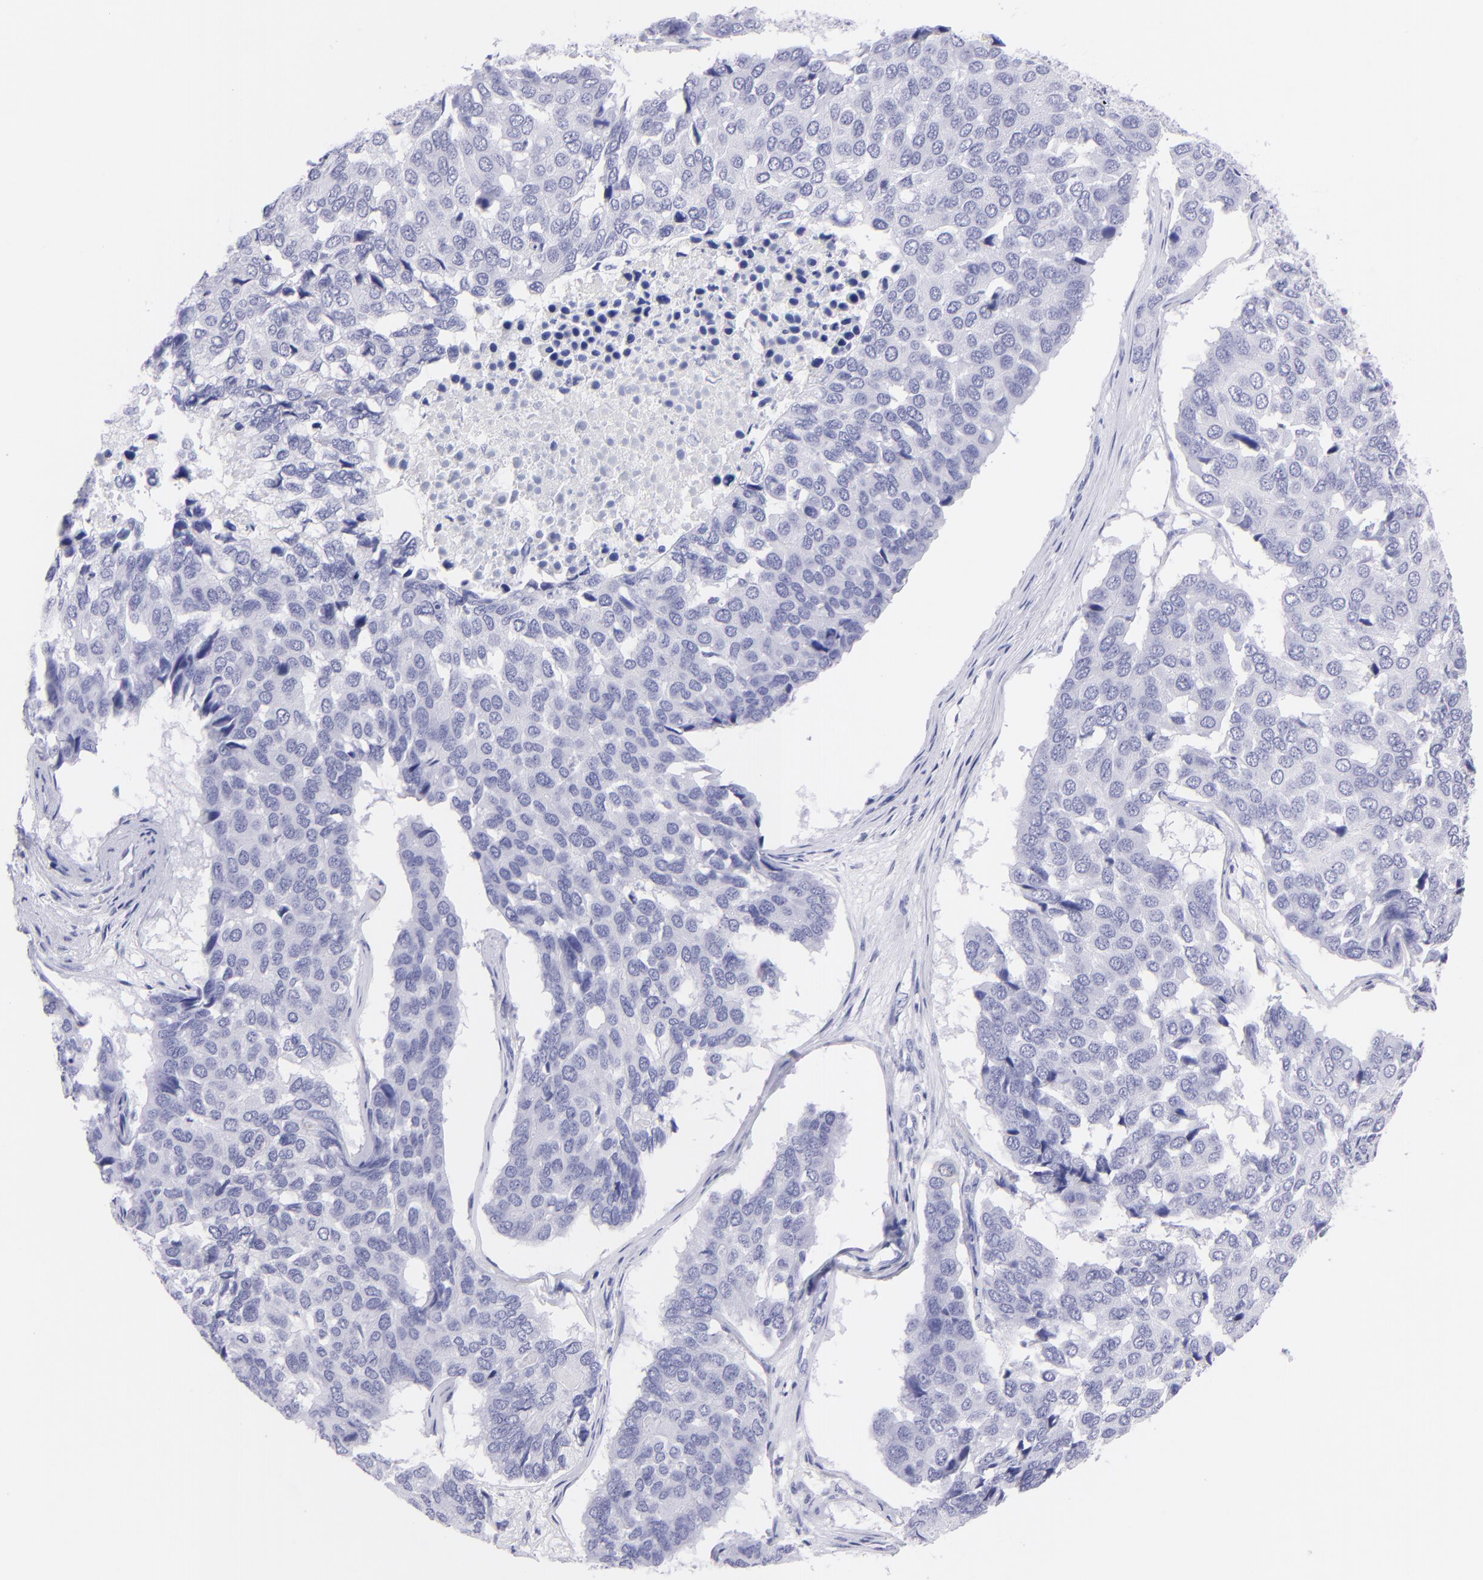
{"staining": {"intensity": "negative", "quantity": "none", "location": "none"}, "tissue": "pancreatic cancer", "cell_type": "Tumor cells", "image_type": "cancer", "snomed": [{"axis": "morphology", "description": "Adenocarcinoma, NOS"}, {"axis": "topography", "description": "Pancreas"}], "caption": "Immunohistochemistry micrograph of adenocarcinoma (pancreatic) stained for a protein (brown), which reveals no positivity in tumor cells. (DAB (3,3'-diaminobenzidine) immunohistochemistry visualized using brightfield microscopy, high magnification).", "gene": "CNP", "patient": {"sex": "male", "age": 50}}